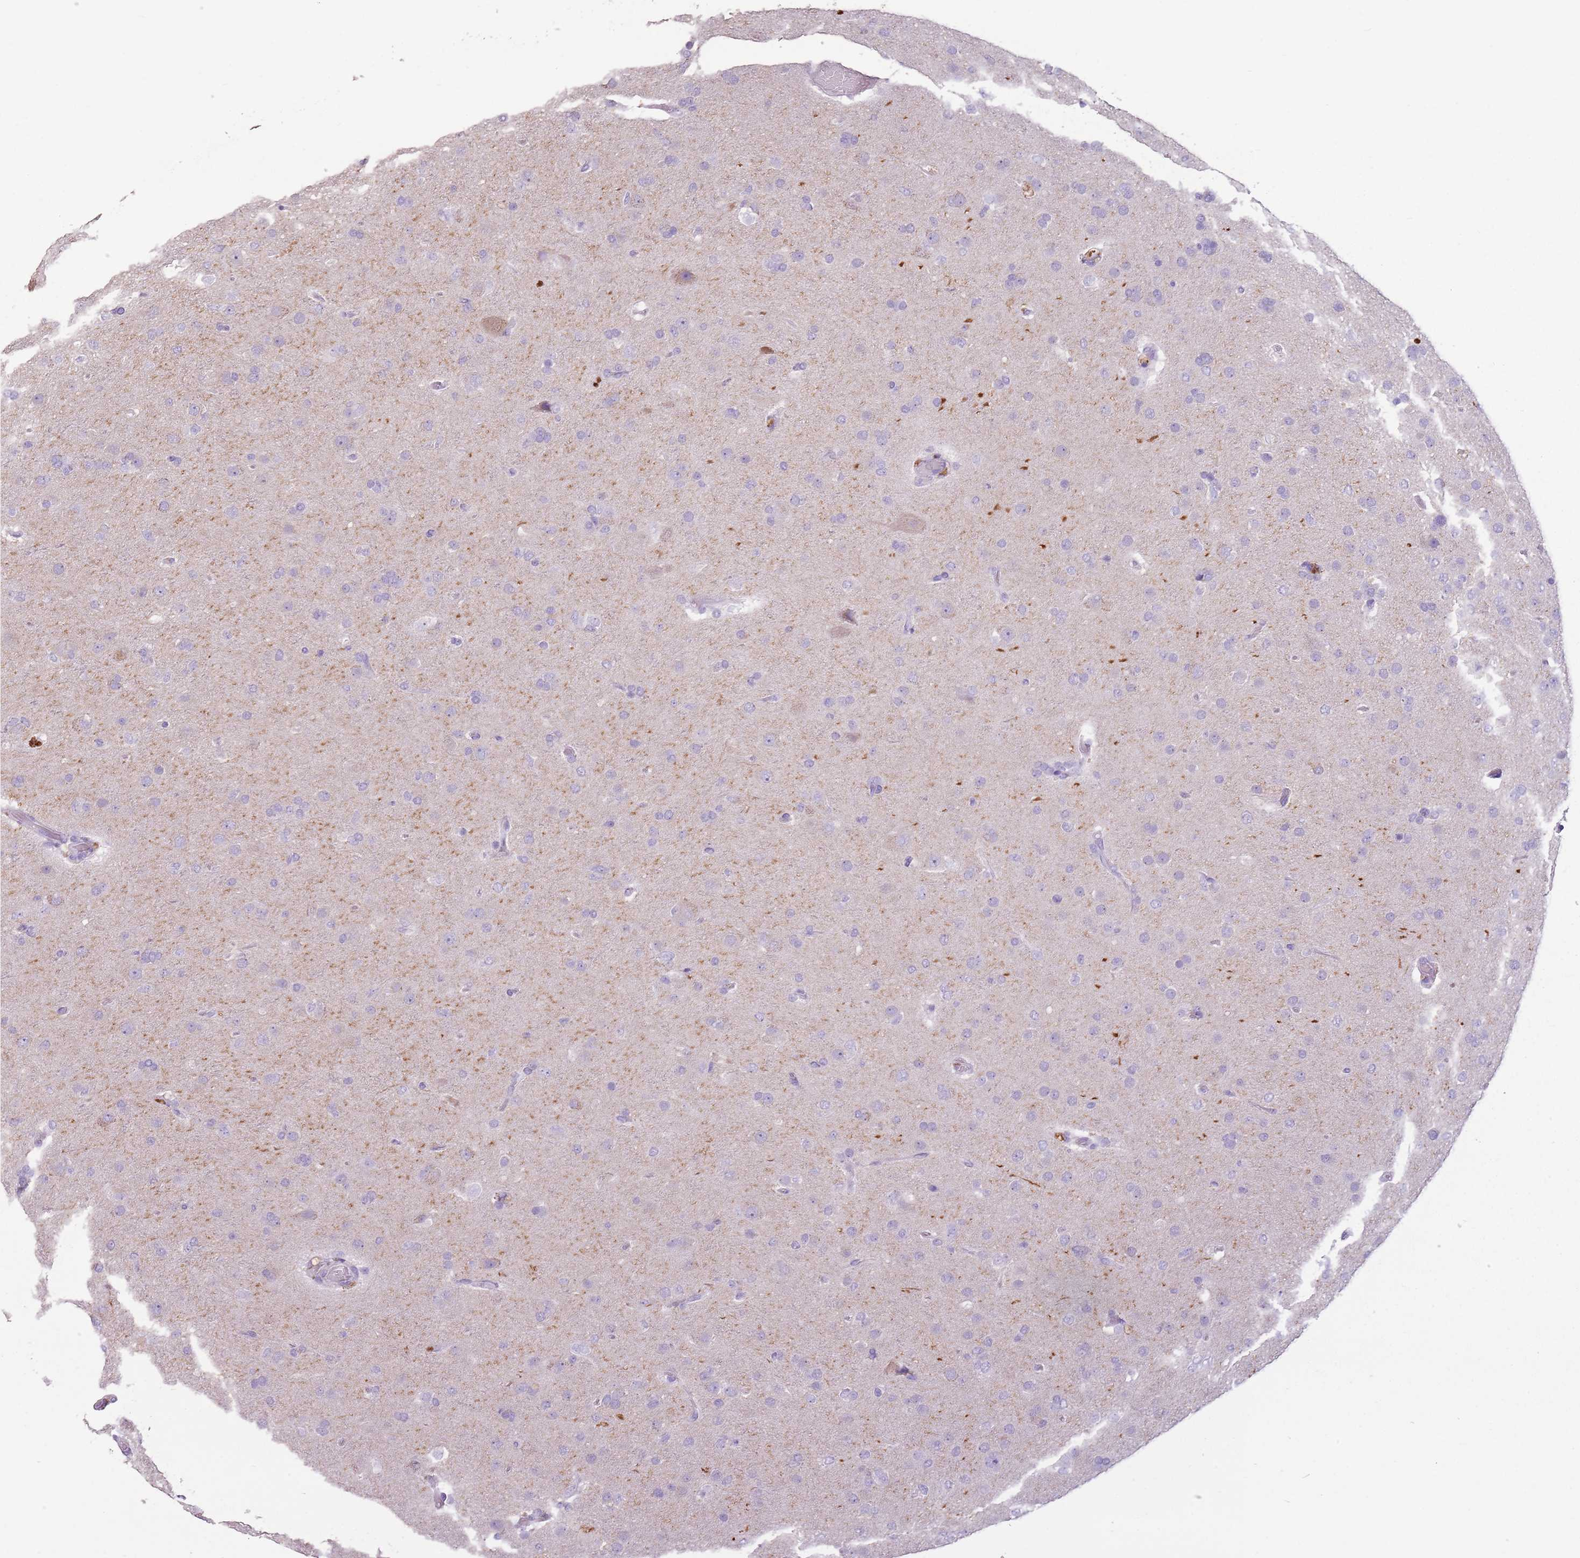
{"staining": {"intensity": "negative", "quantity": "none", "location": "none"}, "tissue": "glioma", "cell_type": "Tumor cells", "image_type": "cancer", "snomed": [{"axis": "morphology", "description": "Glioma, malignant, Low grade"}, {"axis": "topography", "description": "Brain"}], "caption": "IHC image of glioma stained for a protein (brown), which reveals no positivity in tumor cells.", "gene": "CELF6", "patient": {"sex": "male", "age": 65}}